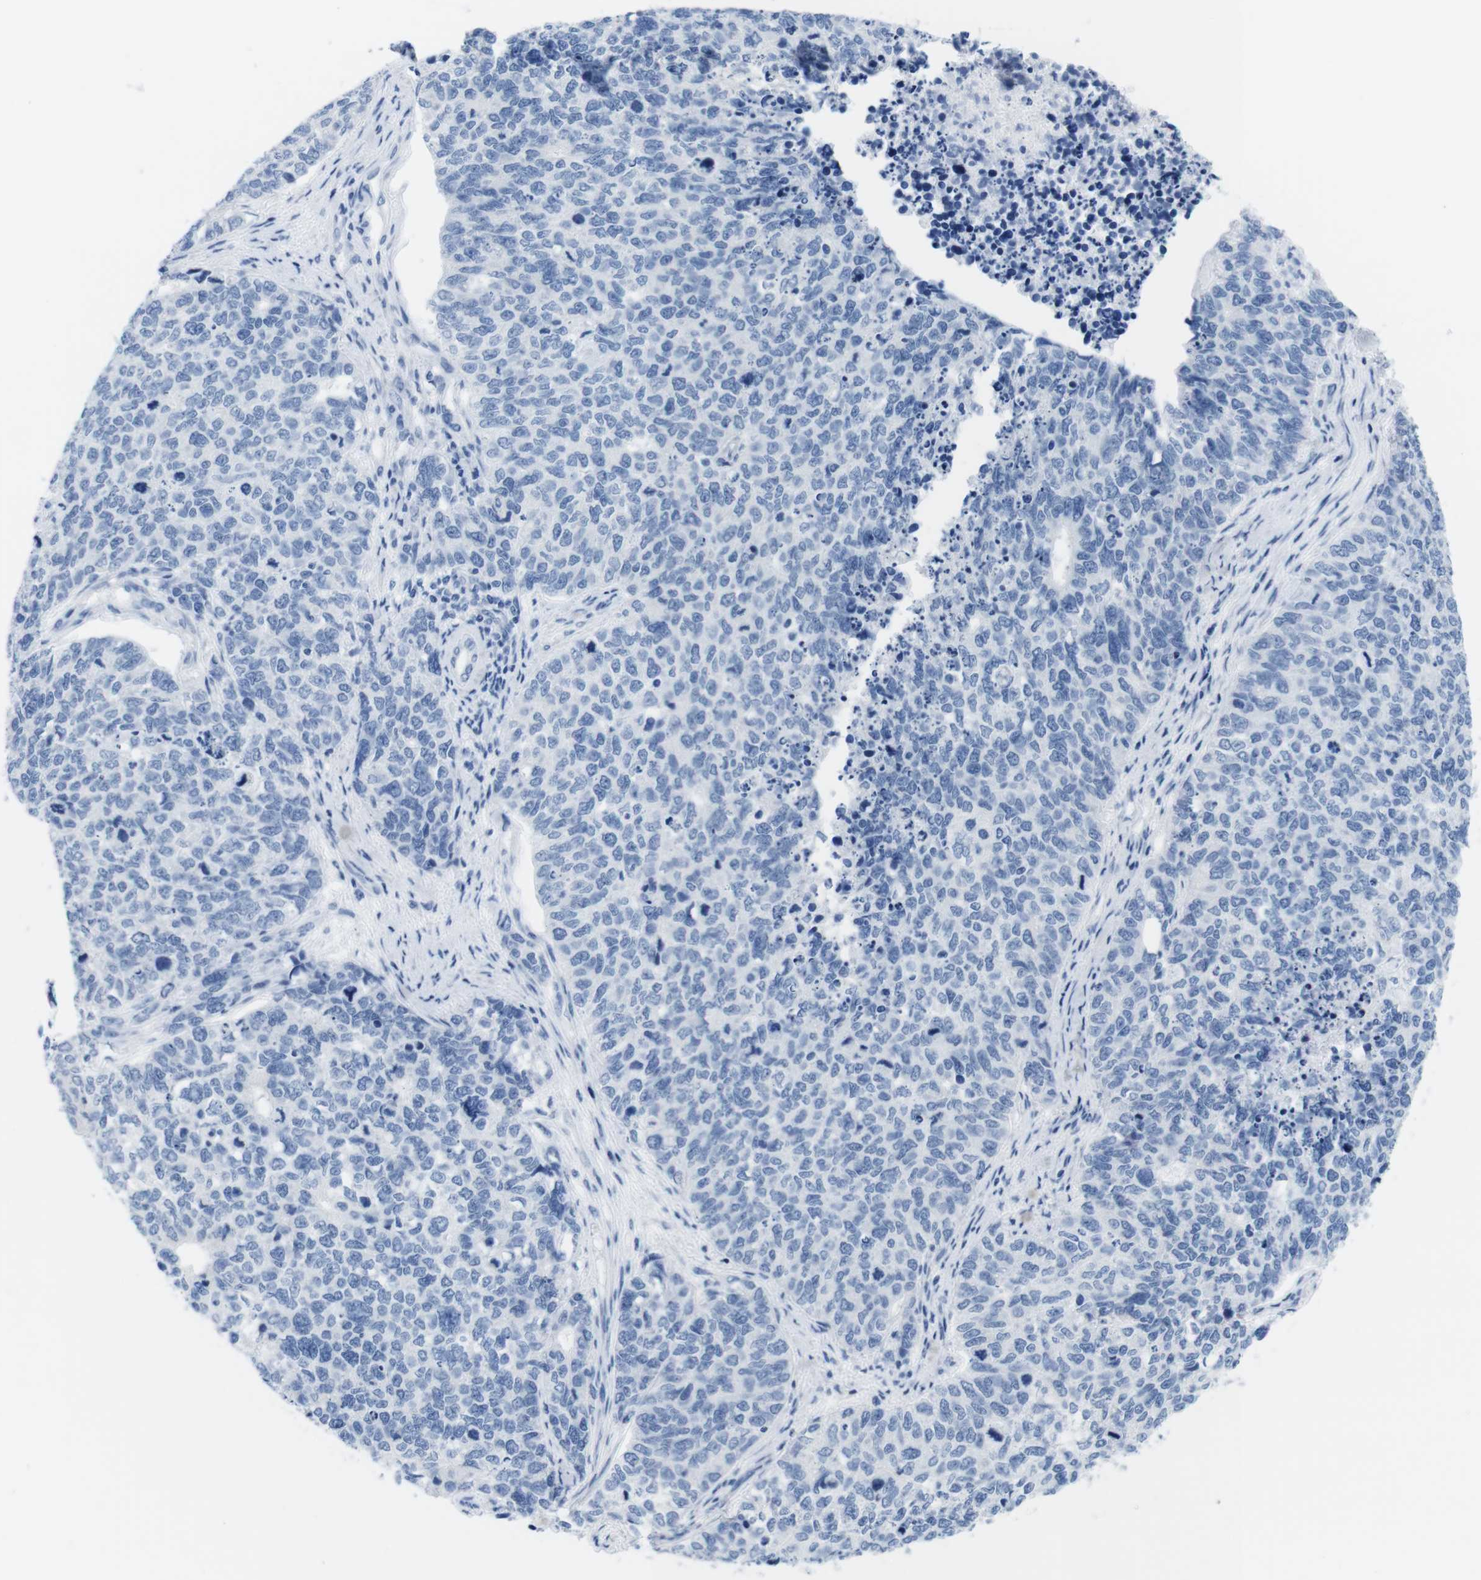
{"staining": {"intensity": "negative", "quantity": "none", "location": "none"}, "tissue": "cervical cancer", "cell_type": "Tumor cells", "image_type": "cancer", "snomed": [{"axis": "morphology", "description": "Squamous cell carcinoma, NOS"}, {"axis": "topography", "description": "Cervix"}], "caption": "Immunohistochemistry micrograph of cervical cancer stained for a protein (brown), which exhibits no expression in tumor cells. The staining is performed using DAB (3,3'-diaminobenzidine) brown chromogen with nuclei counter-stained in using hematoxylin.", "gene": "MAP6", "patient": {"sex": "female", "age": 63}}